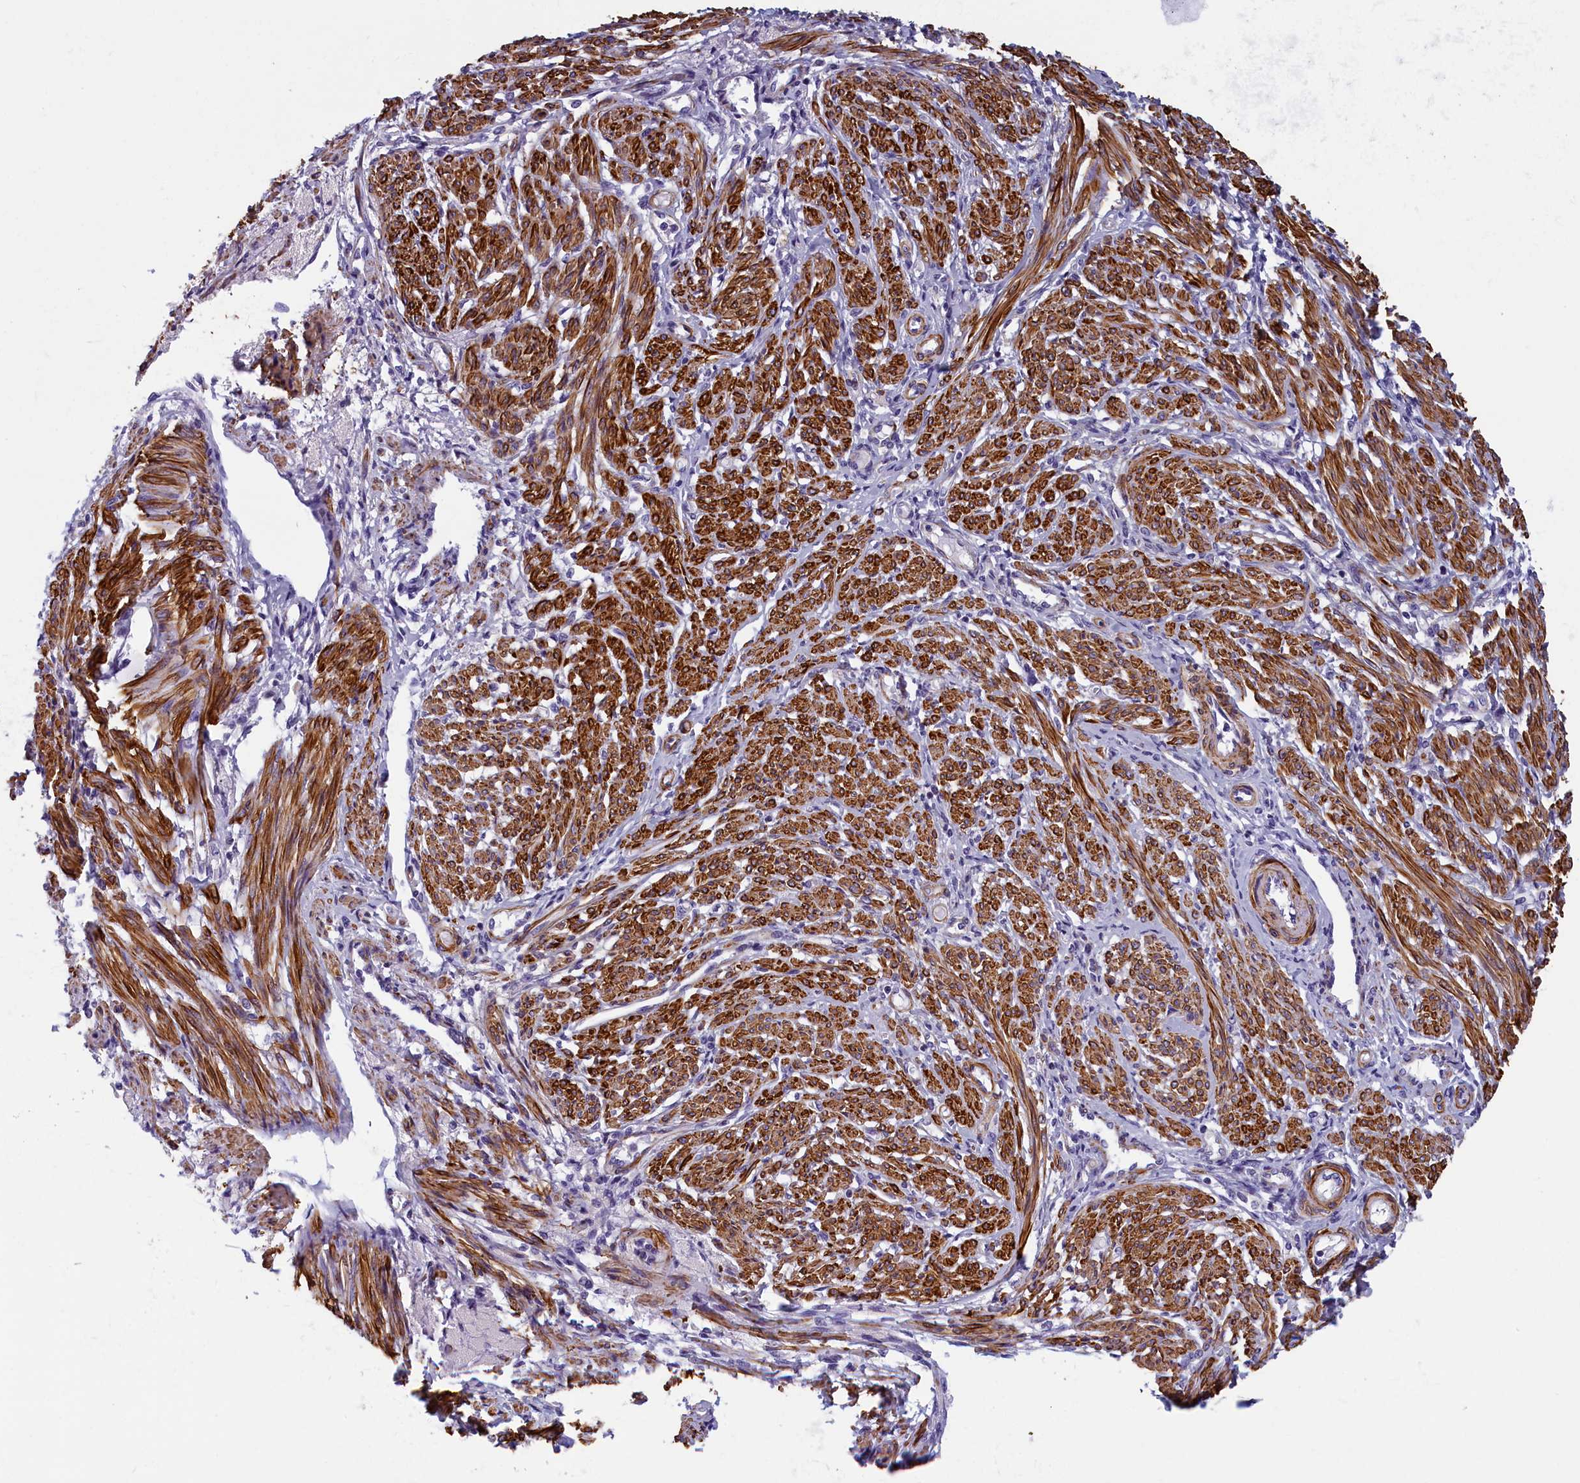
{"staining": {"intensity": "strong", "quantity": "25%-75%", "location": "cytoplasmic/membranous"}, "tissue": "smooth muscle", "cell_type": "Smooth muscle cells", "image_type": "normal", "snomed": [{"axis": "morphology", "description": "Normal tissue, NOS"}, {"axis": "topography", "description": "Smooth muscle"}], "caption": "High-magnification brightfield microscopy of unremarkable smooth muscle stained with DAB (brown) and counterstained with hematoxylin (blue). smooth muscle cells exhibit strong cytoplasmic/membranous staining is appreciated in about25%-75% of cells.", "gene": "BCL2L13", "patient": {"sex": "female", "age": 39}}